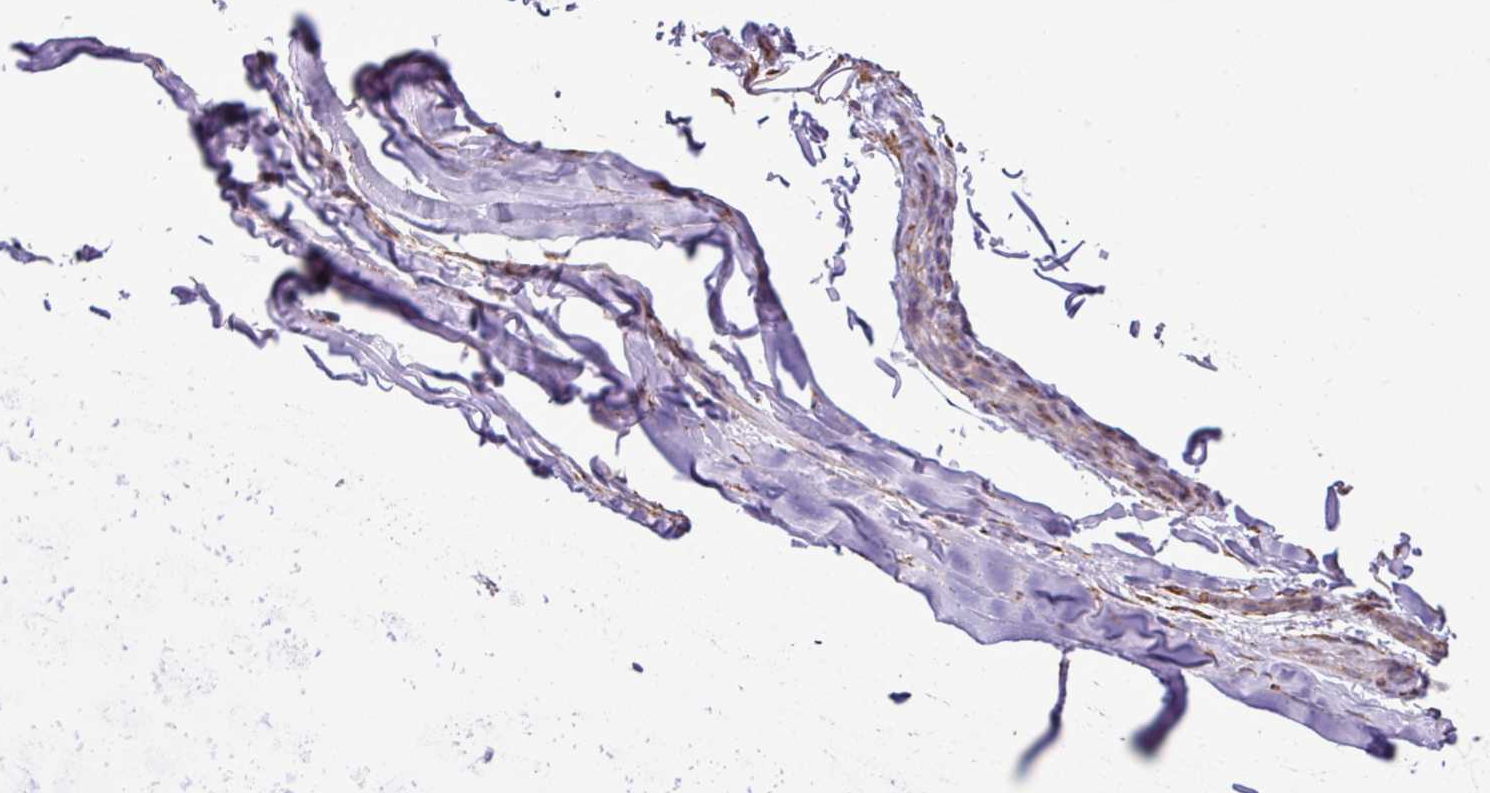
{"staining": {"intensity": "moderate", "quantity": ">75%", "location": "cytoplasmic/membranous"}, "tissue": "soft tissue", "cell_type": "Fibroblasts", "image_type": "normal", "snomed": [{"axis": "morphology", "description": "Normal tissue, NOS"}, {"axis": "topography", "description": "Cartilage tissue"}, {"axis": "topography", "description": "Nasopharynx"}, {"axis": "topography", "description": "Thyroid gland"}], "caption": "An image showing moderate cytoplasmic/membranous expression in approximately >75% of fibroblasts in benign soft tissue, as visualized by brown immunohistochemical staining.", "gene": "ZSCAN5A", "patient": {"sex": "male", "age": 63}}